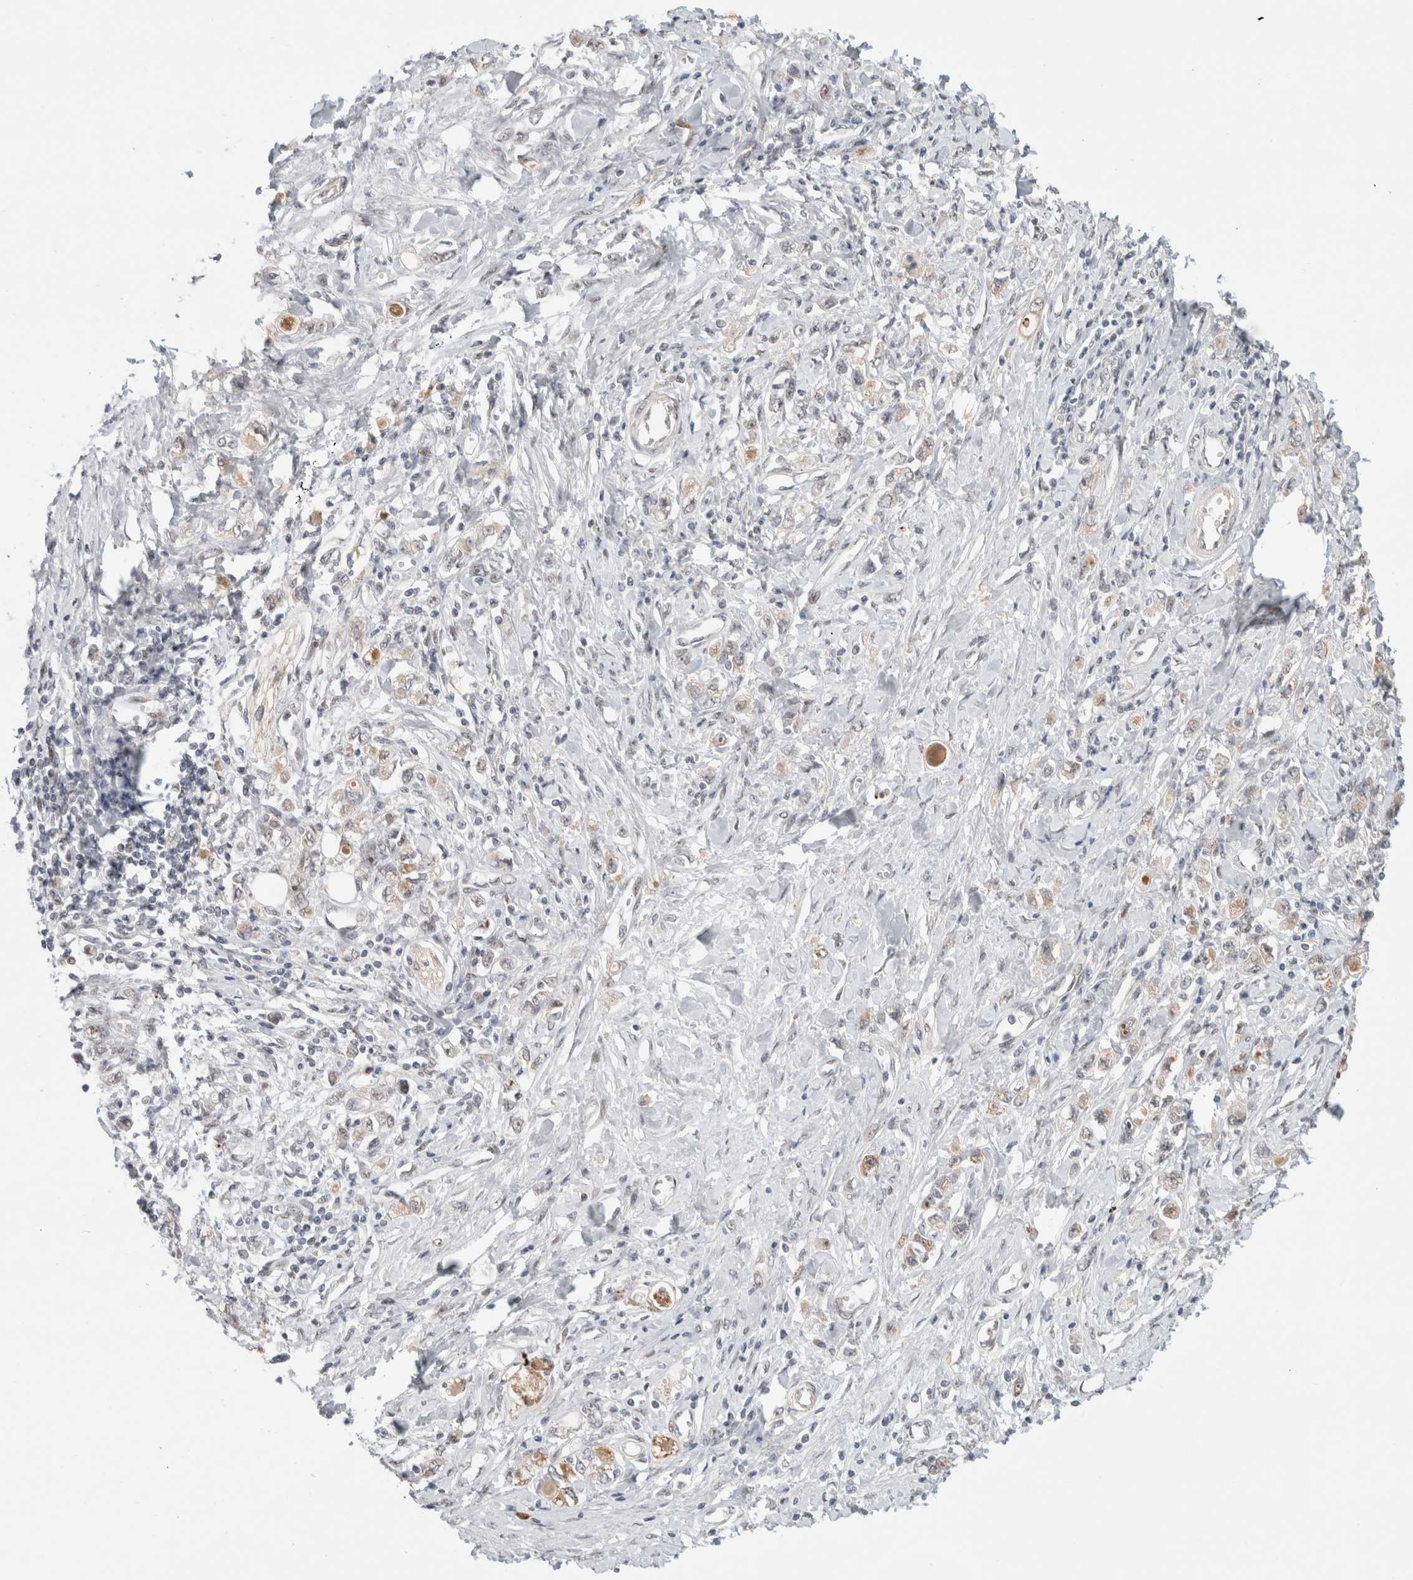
{"staining": {"intensity": "weak", "quantity": "<25%", "location": "cytoplasmic/membranous"}, "tissue": "stomach cancer", "cell_type": "Tumor cells", "image_type": "cancer", "snomed": [{"axis": "morphology", "description": "Adenocarcinoma, NOS"}, {"axis": "topography", "description": "Stomach"}], "caption": "Human adenocarcinoma (stomach) stained for a protein using IHC demonstrates no expression in tumor cells.", "gene": "SENP6", "patient": {"sex": "female", "age": 76}}